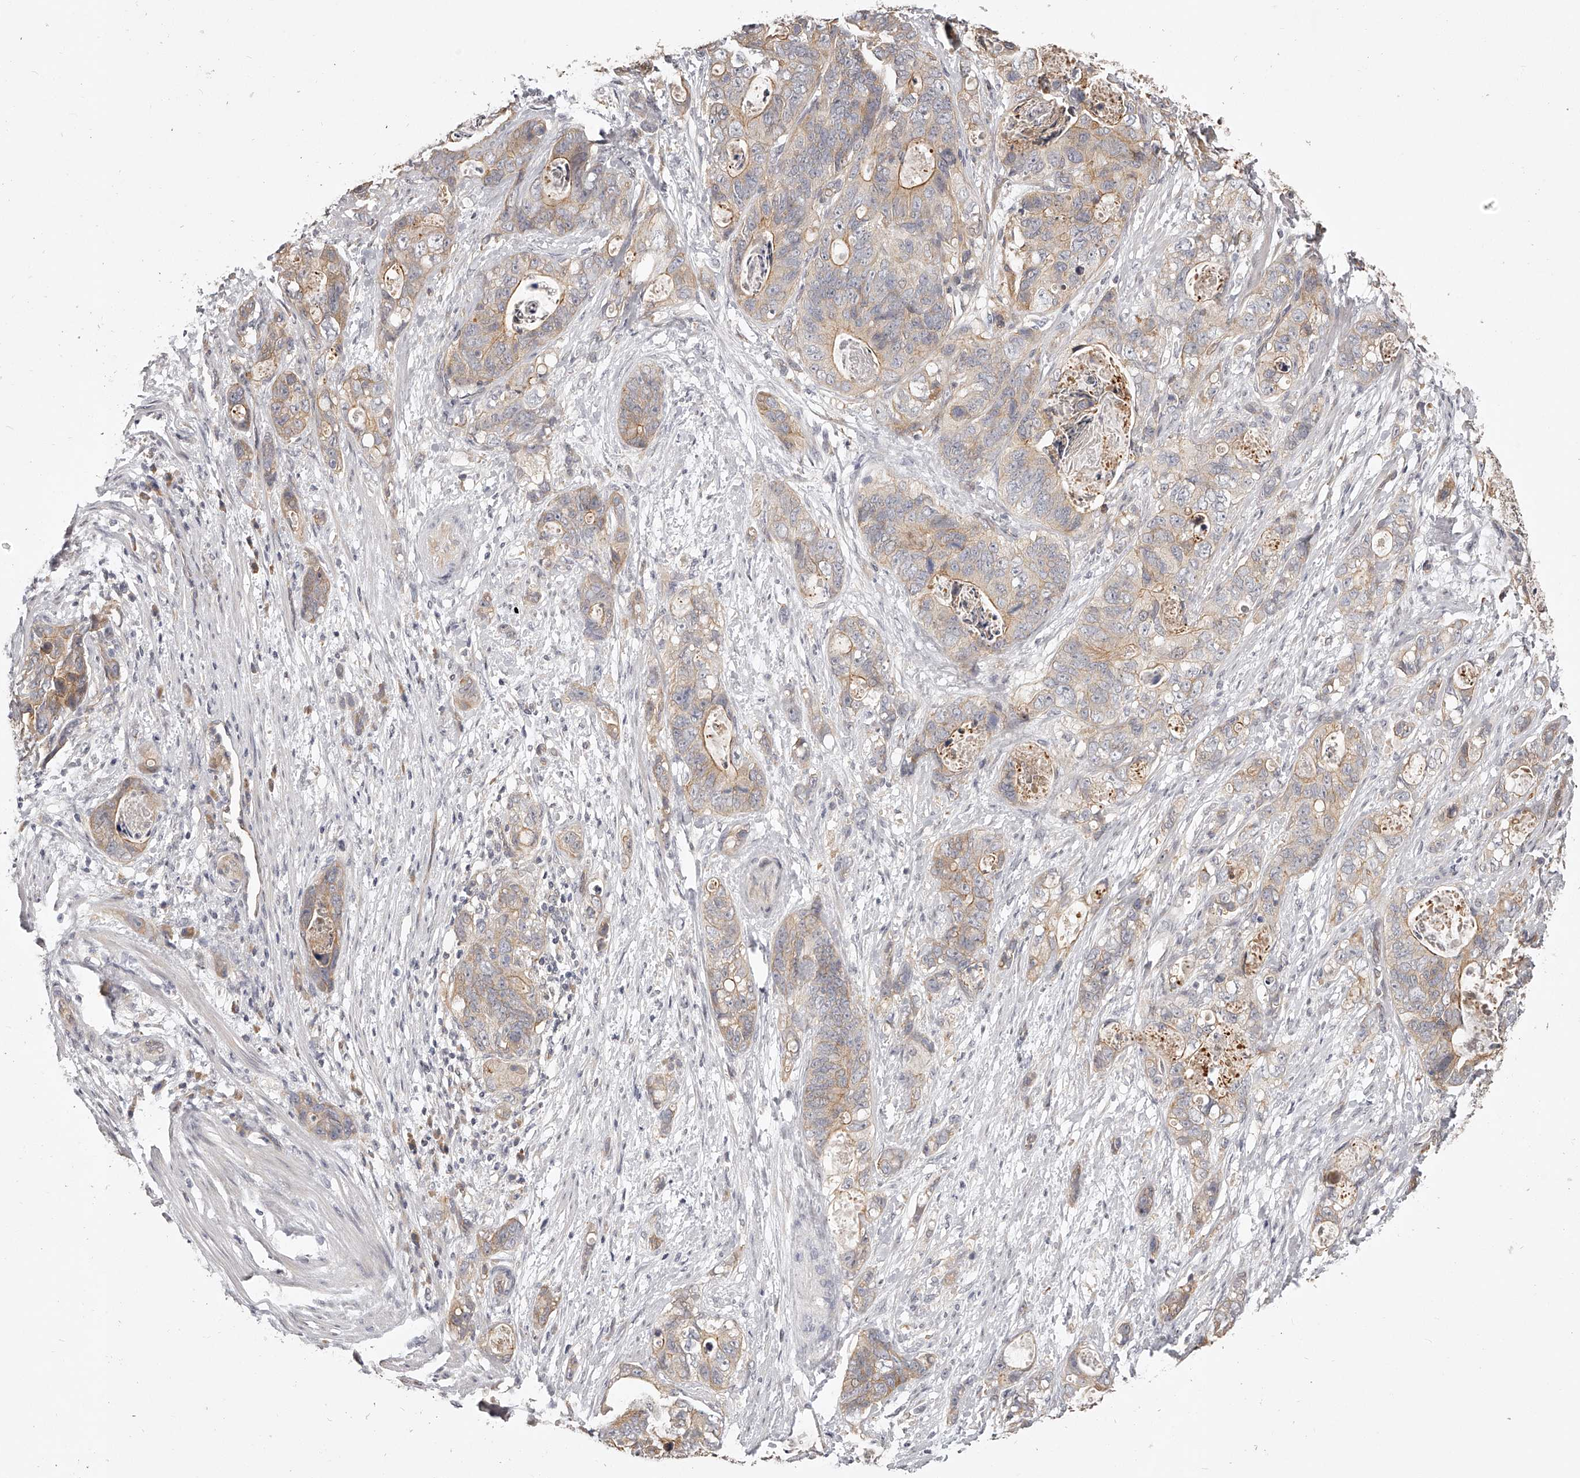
{"staining": {"intensity": "weak", "quantity": ">75%", "location": "cytoplasmic/membranous"}, "tissue": "stomach cancer", "cell_type": "Tumor cells", "image_type": "cancer", "snomed": [{"axis": "morphology", "description": "Normal tissue, NOS"}, {"axis": "morphology", "description": "Adenocarcinoma, NOS"}, {"axis": "topography", "description": "Stomach"}], "caption": "Immunohistochemical staining of stomach adenocarcinoma demonstrates weak cytoplasmic/membranous protein expression in about >75% of tumor cells. The protein of interest is shown in brown color, while the nuclei are stained blue.", "gene": "ZNF582", "patient": {"sex": "female", "age": 89}}